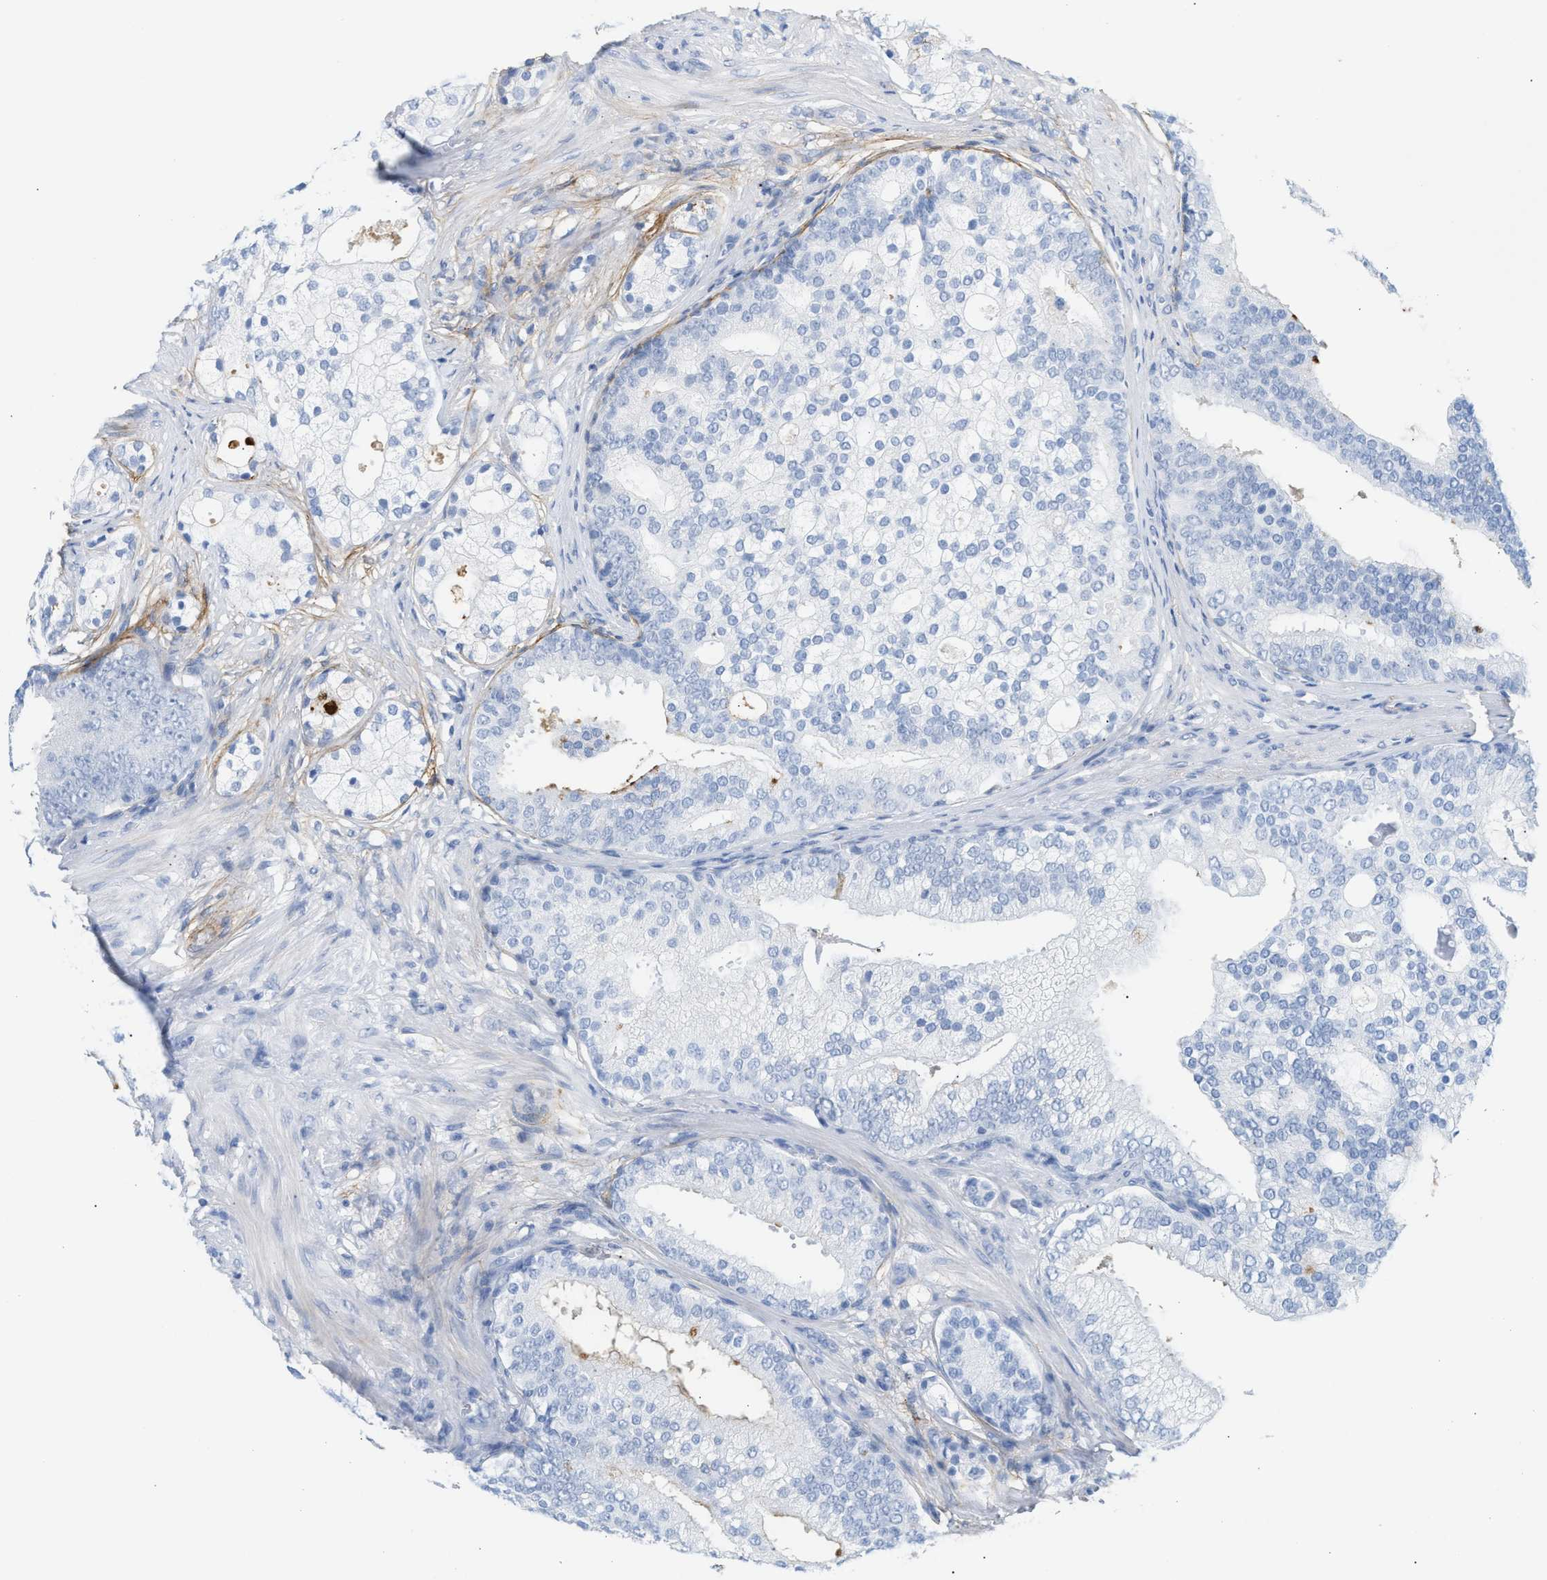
{"staining": {"intensity": "negative", "quantity": "none", "location": "none"}, "tissue": "prostate cancer", "cell_type": "Tumor cells", "image_type": "cancer", "snomed": [{"axis": "morphology", "description": "Adenocarcinoma, Low grade"}, {"axis": "topography", "description": "Prostate"}], "caption": "This is an immunohistochemistry micrograph of prostate cancer (low-grade adenocarcinoma). There is no expression in tumor cells.", "gene": "TNR", "patient": {"sex": "male", "age": 58}}